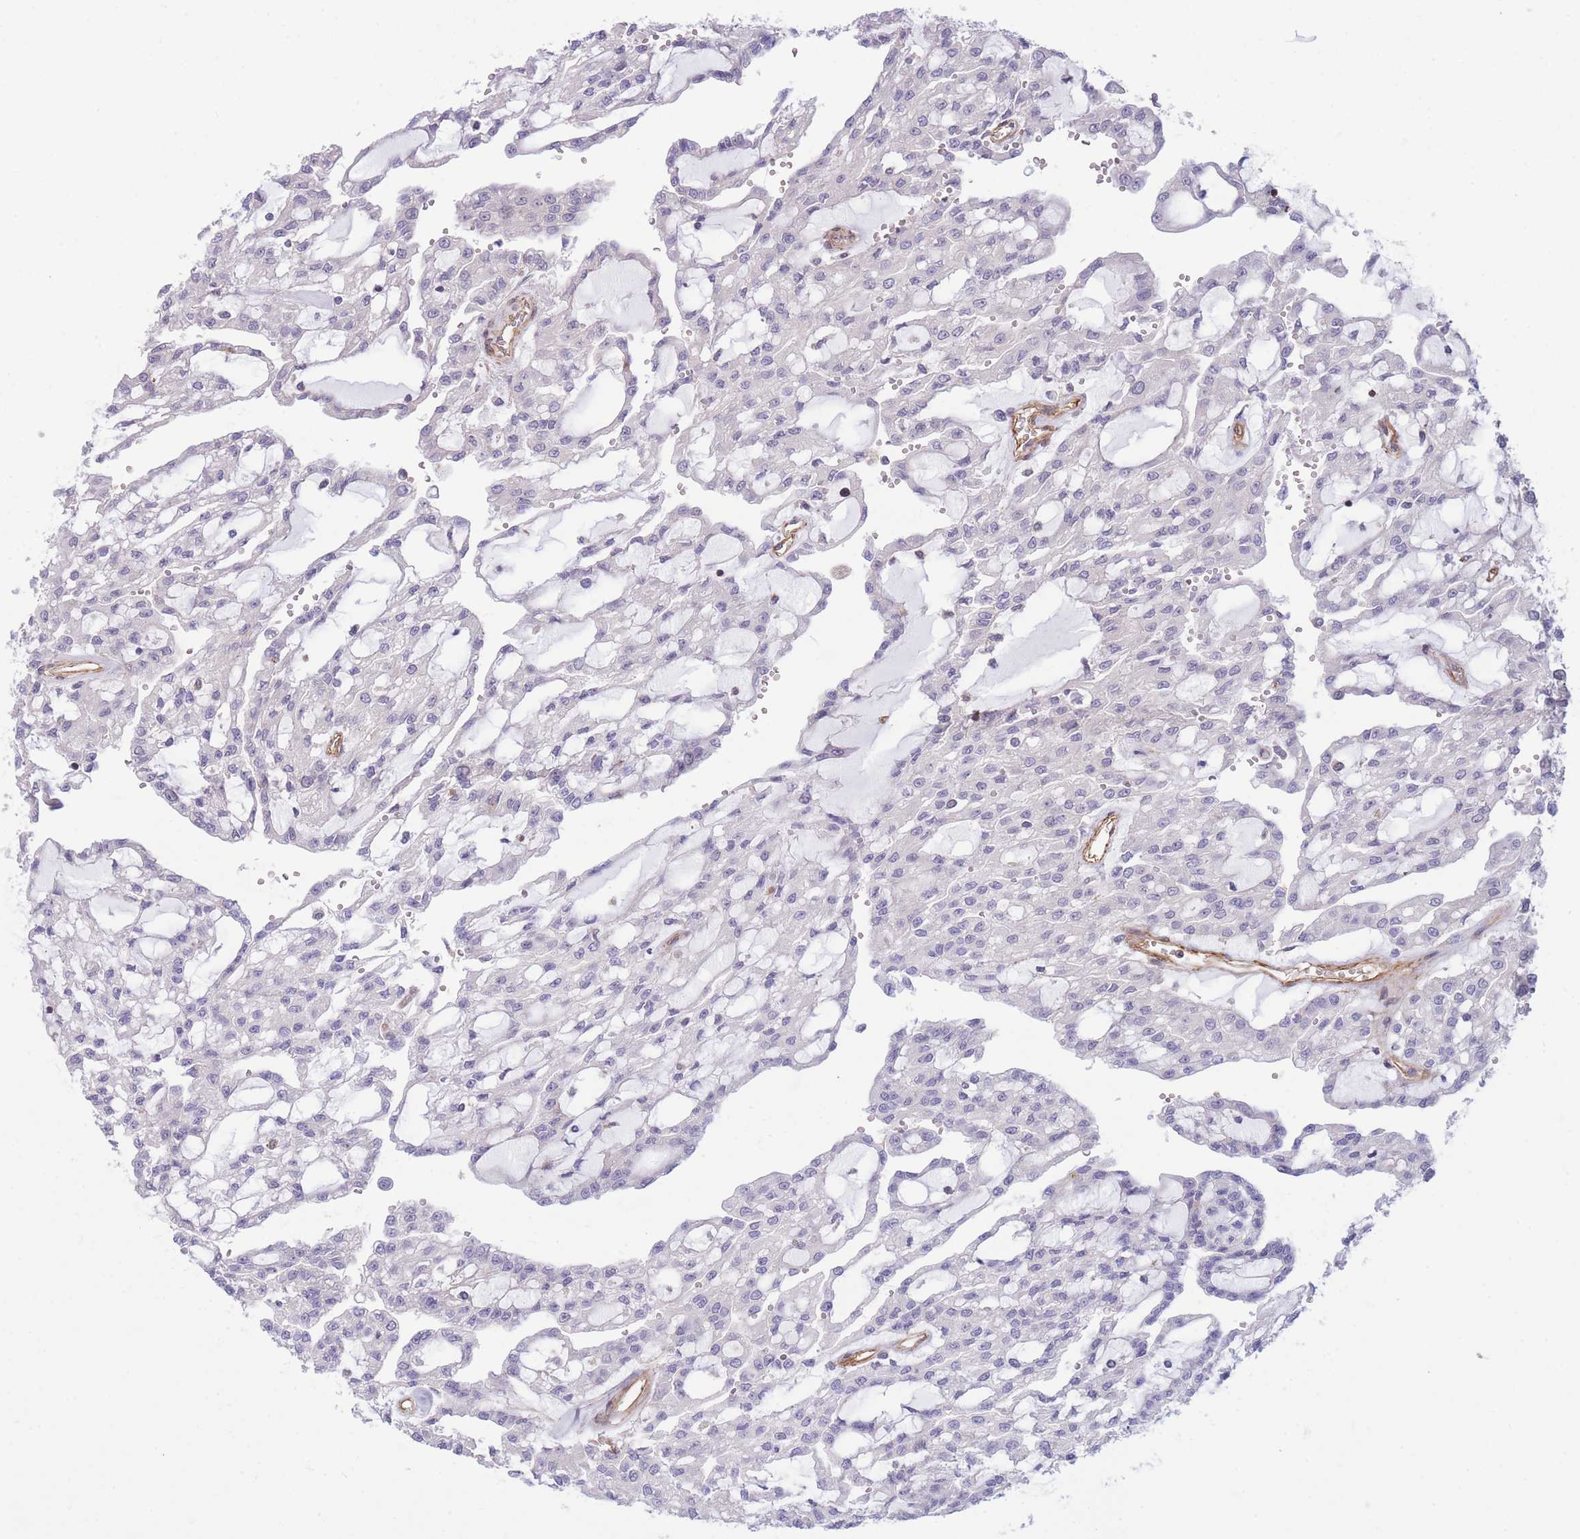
{"staining": {"intensity": "negative", "quantity": "none", "location": "none"}, "tissue": "renal cancer", "cell_type": "Tumor cells", "image_type": "cancer", "snomed": [{"axis": "morphology", "description": "Adenocarcinoma, NOS"}, {"axis": "topography", "description": "Kidney"}], "caption": "Human renal cancer stained for a protein using IHC shows no expression in tumor cells.", "gene": "CDC25B", "patient": {"sex": "male", "age": 63}}